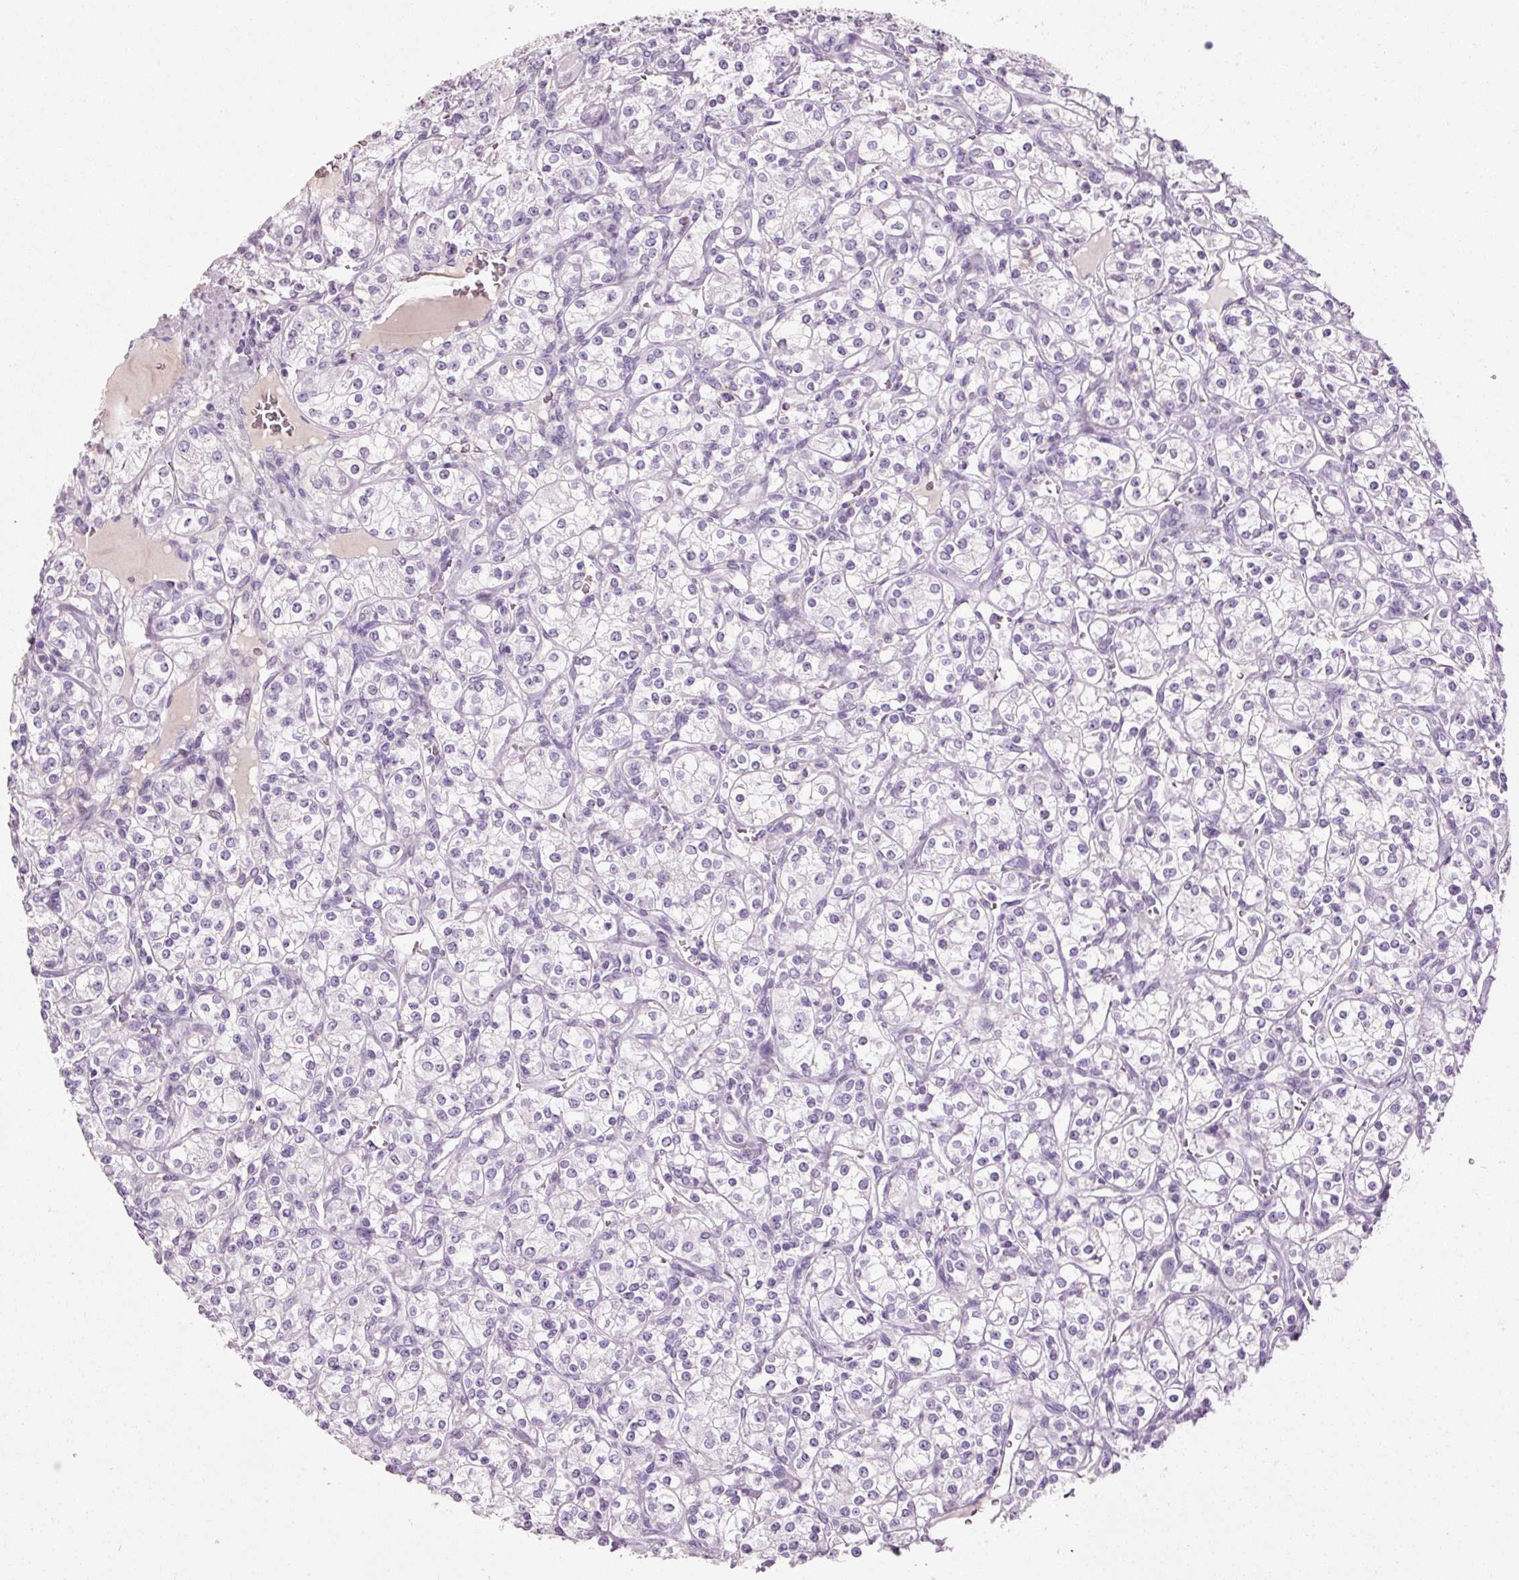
{"staining": {"intensity": "negative", "quantity": "none", "location": "none"}, "tissue": "renal cancer", "cell_type": "Tumor cells", "image_type": "cancer", "snomed": [{"axis": "morphology", "description": "Adenocarcinoma, NOS"}, {"axis": "topography", "description": "Kidney"}], "caption": "A histopathology image of human renal cancer (adenocarcinoma) is negative for staining in tumor cells.", "gene": "MUC5AC", "patient": {"sex": "male", "age": 77}}